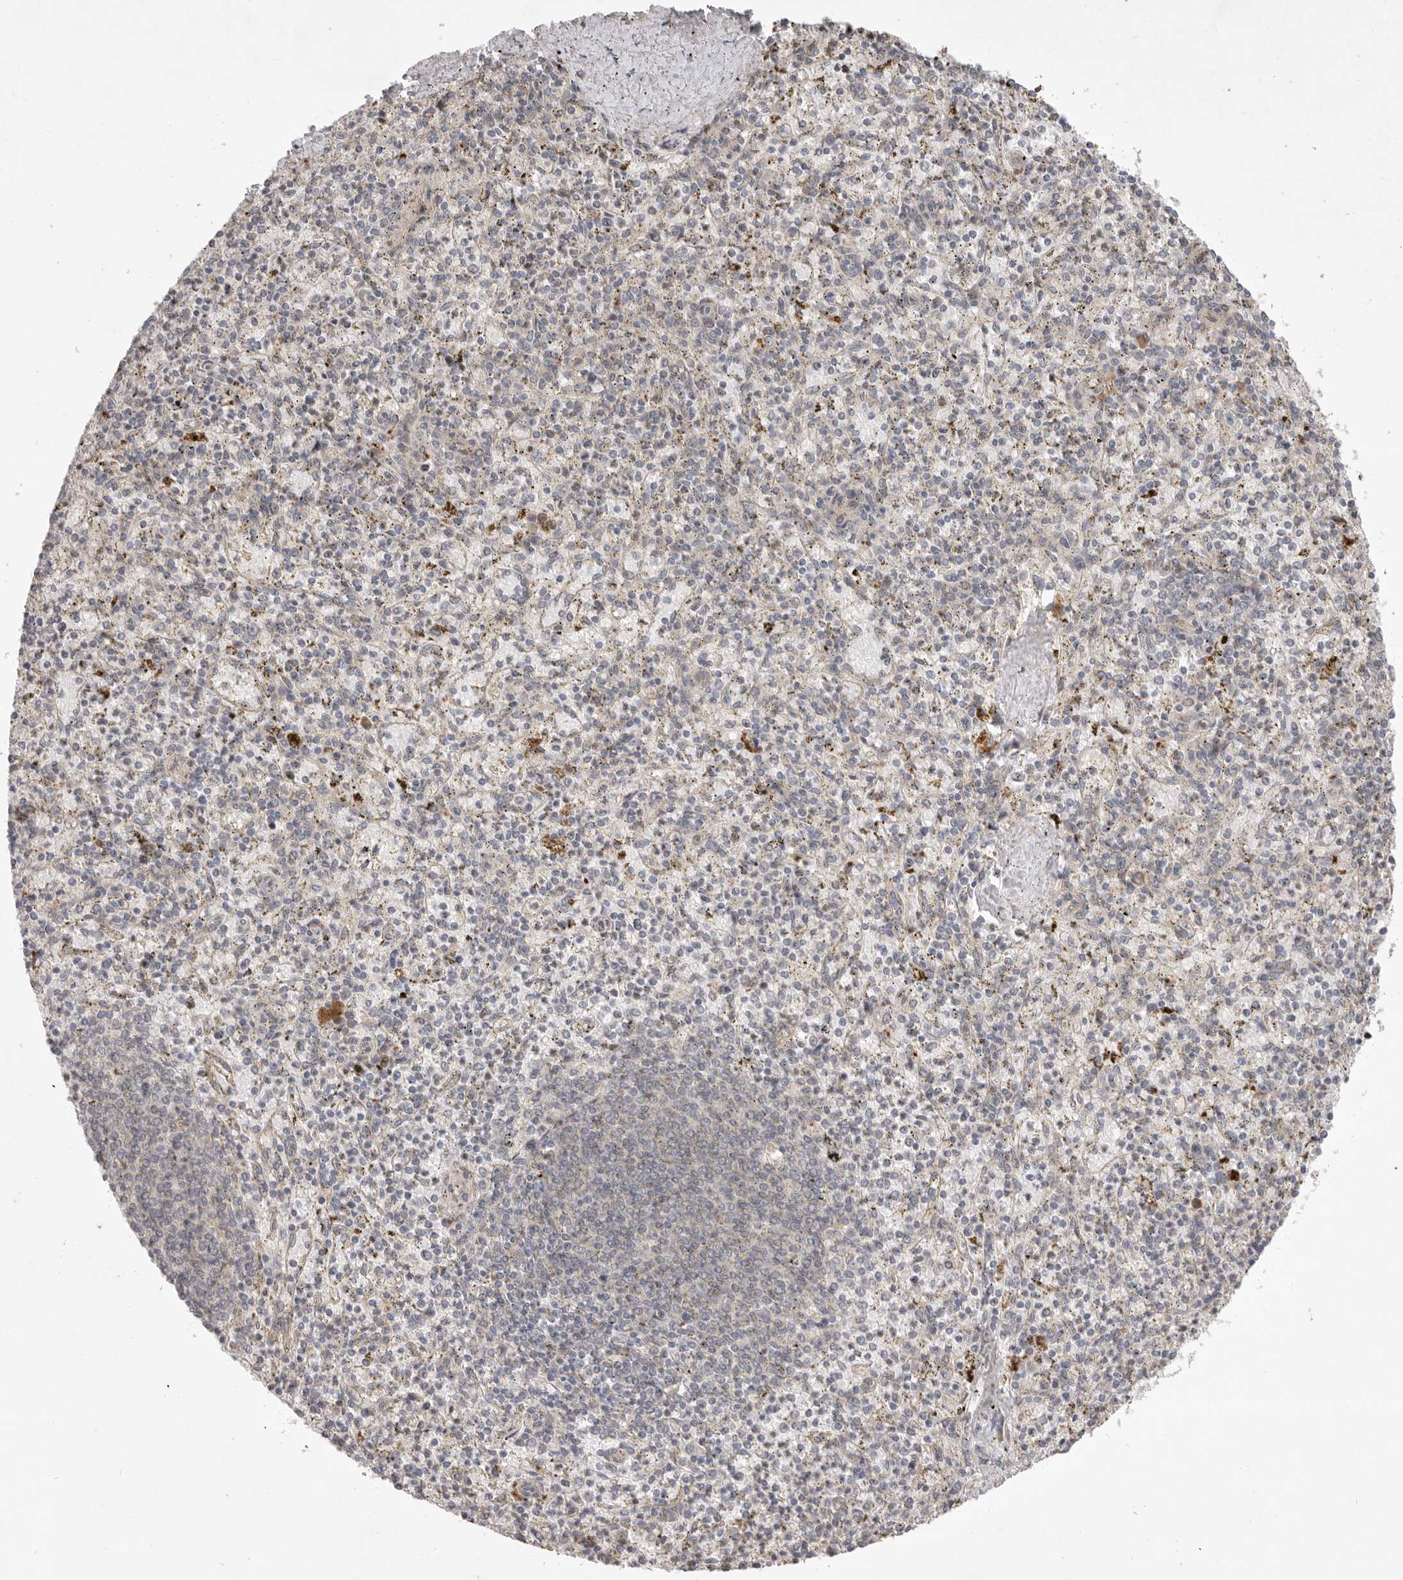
{"staining": {"intensity": "negative", "quantity": "none", "location": "none"}, "tissue": "spleen", "cell_type": "Cells in red pulp", "image_type": "normal", "snomed": [{"axis": "morphology", "description": "Normal tissue, NOS"}, {"axis": "topography", "description": "Spleen"}], "caption": "The histopathology image demonstrates no staining of cells in red pulp in benign spleen.", "gene": "DPH7", "patient": {"sex": "male", "age": 72}}